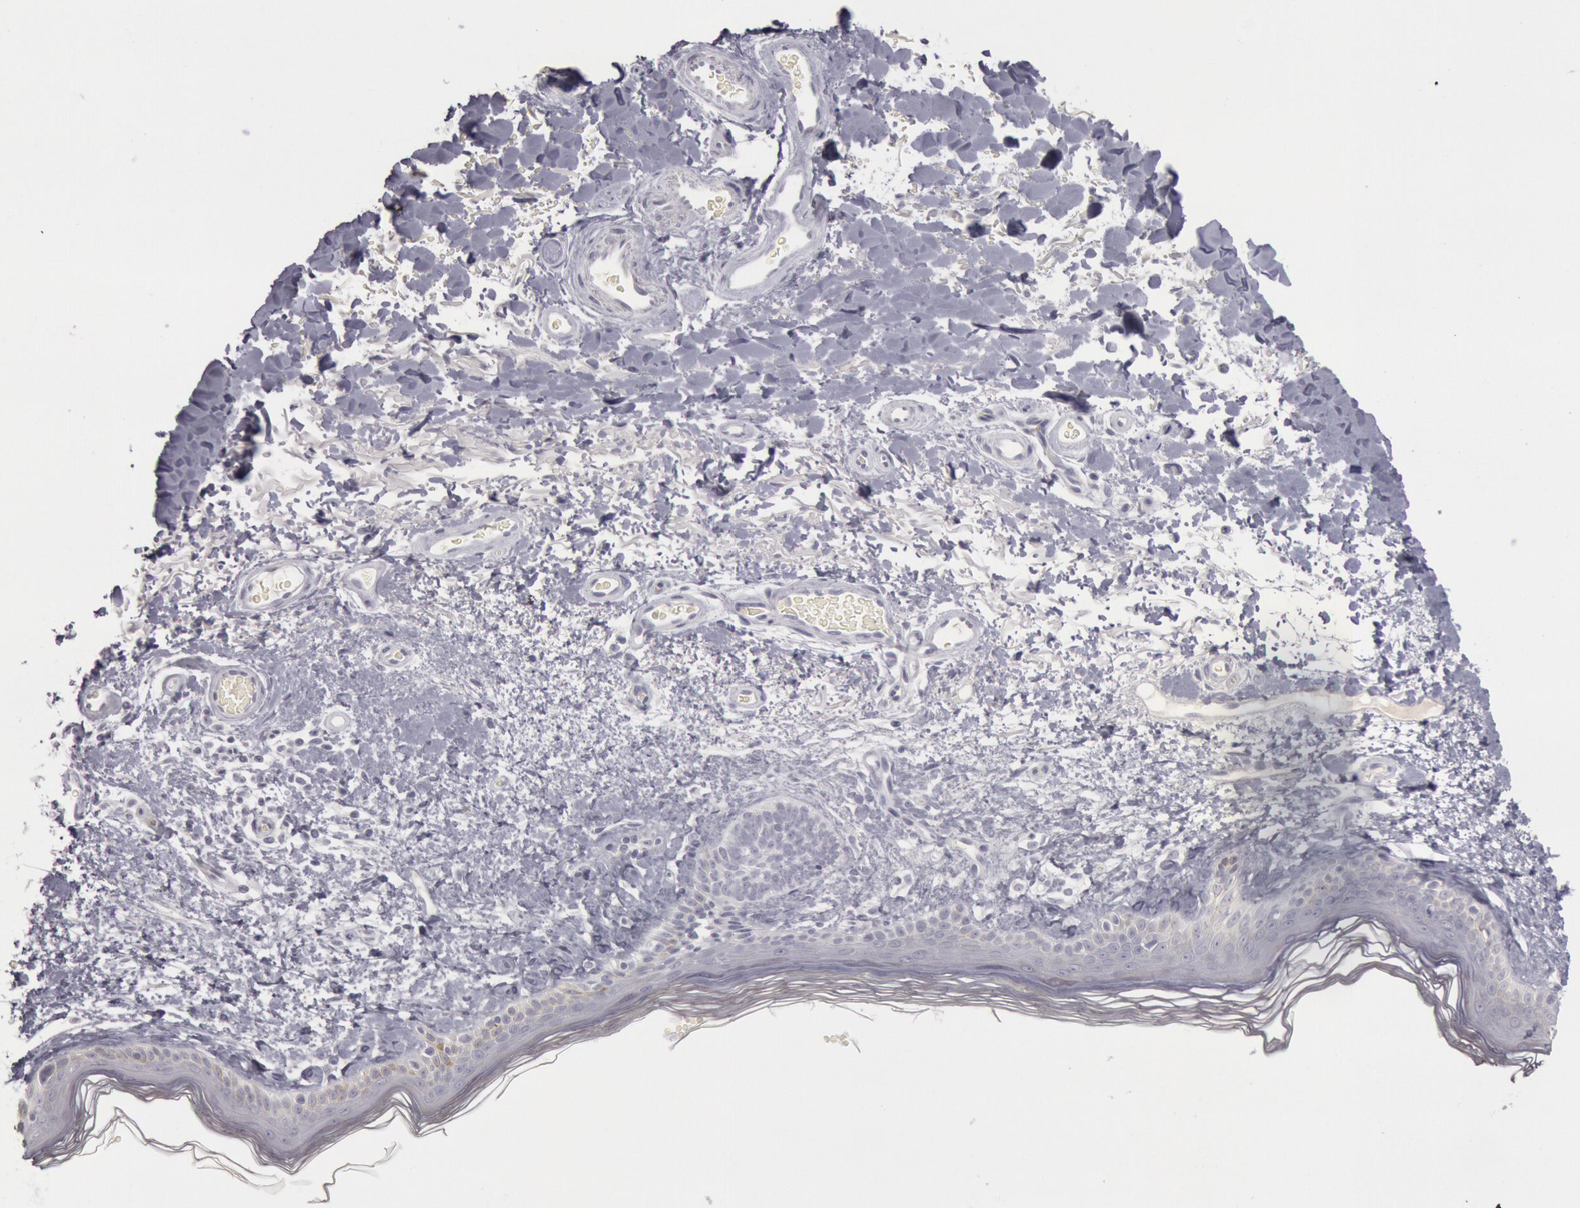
{"staining": {"intensity": "negative", "quantity": "none", "location": "none"}, "tissue": "skin", "cell_type": "Fibroblasts", "image_type": "normal", "snomed": [{"axis": "morphology", "description": "Normal tissue, NOS"}, {"axis": "topography", "description": "Skin"}], "caption": "Immunohistochemistry of benign skin reveals no staining in fibroblasts. (IHC, brightfield microscopy, high magnification).", "gene": "KRT16", "patient": {"sex": "male", "age": 63}}